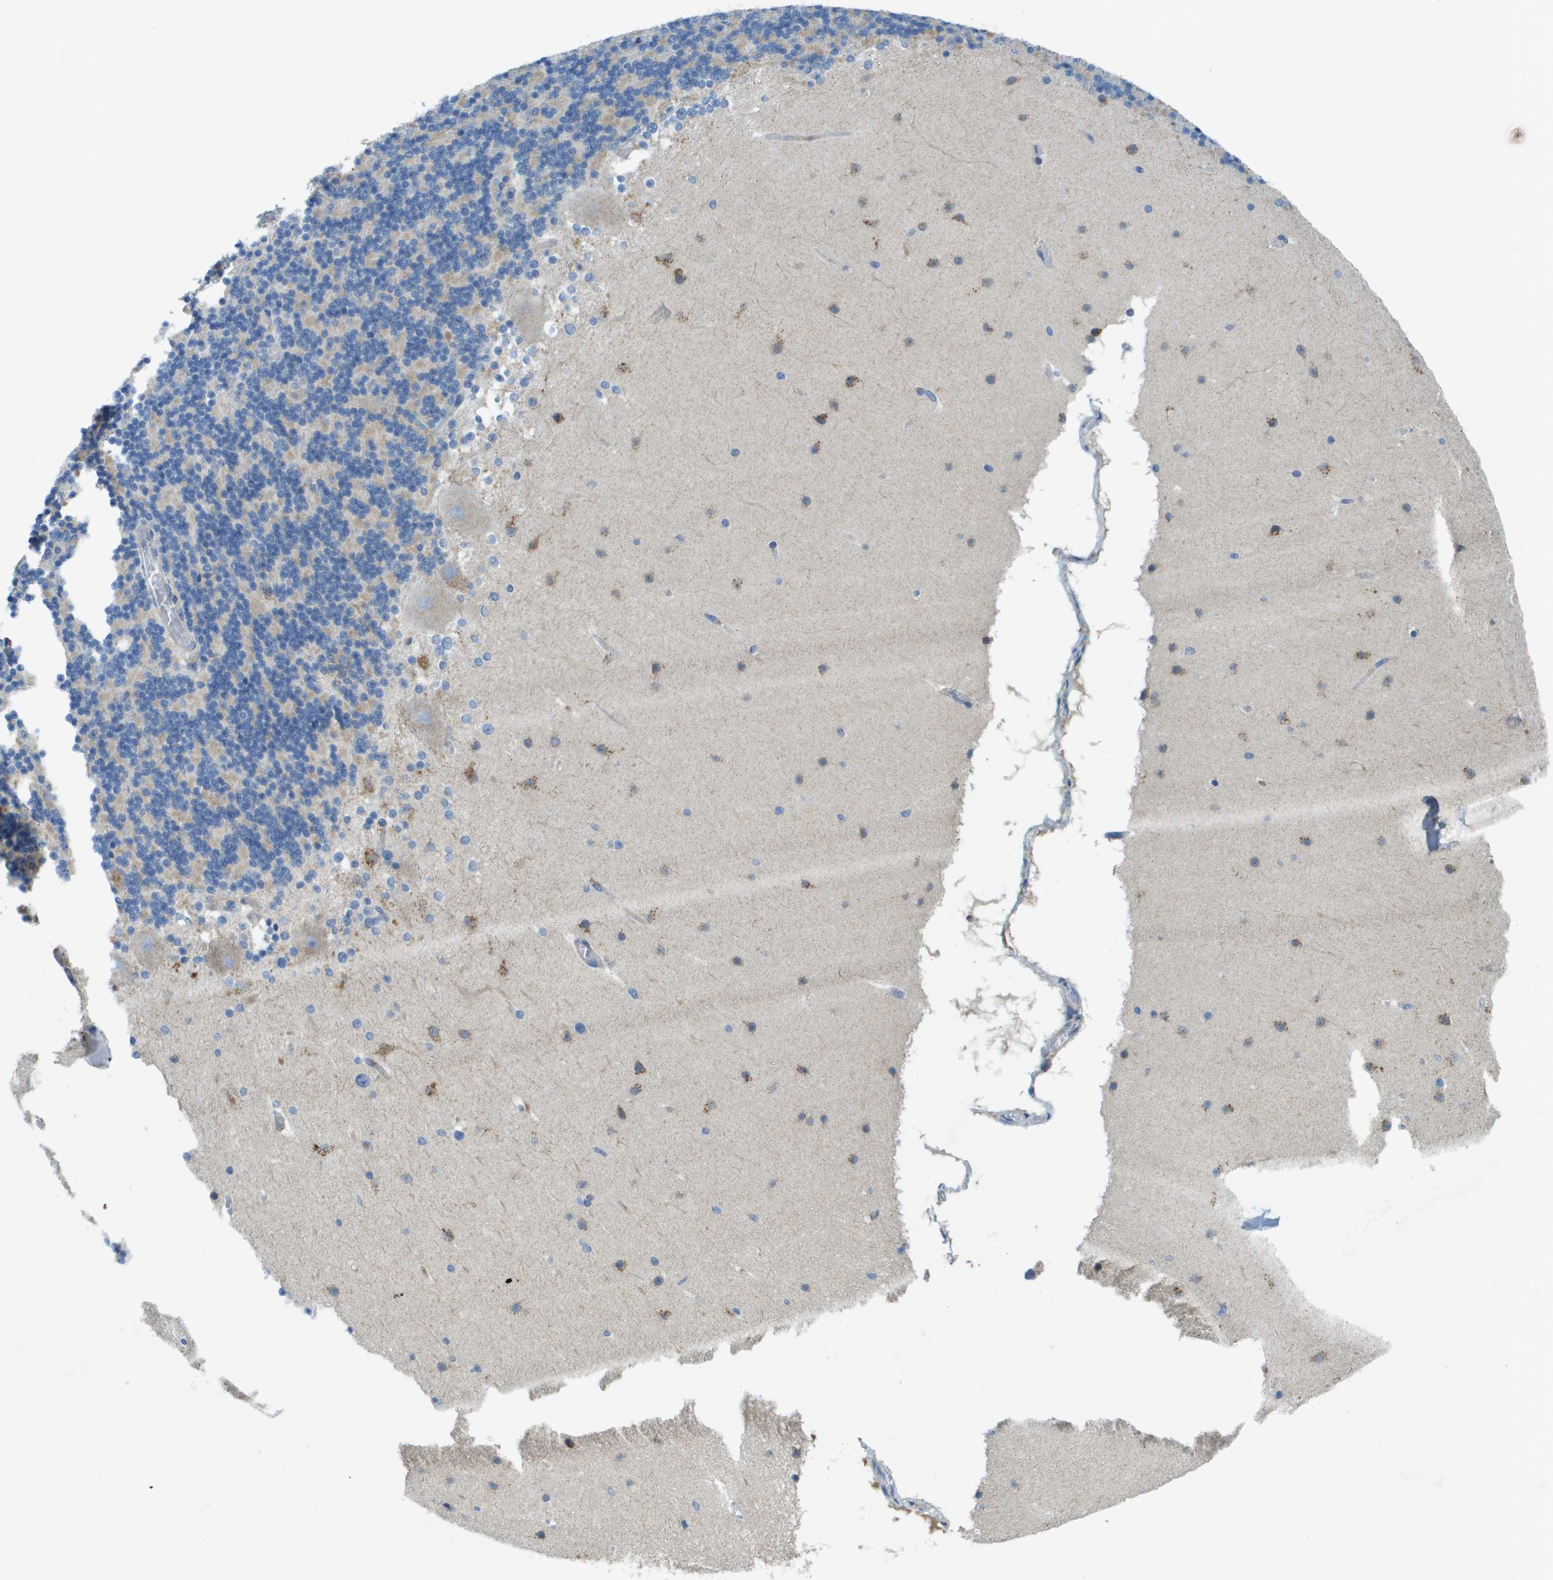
{"staining": {"intensity": "negative", "quantity": "none", "location": "none"}, "tissue": "cerebellum", "cell_type": "Cells in granular layer", "image_type": "normal", "snomed": [{"axis": "morphology", "description": "Normal tissue, NOS"}, {"axis": "topography", "description": "Cerebellum"}], "caption": "Benign cerebellum was stained to show a protein in brown. There is no significant positivity in cells in granular layer. Brightfield microscopy of immunohistochemistry (IHC) stained with DAB (brown) and hematoxylin (blue), captured at high magnification.", "gene": "CYGB", "patient": {"sex": "female", "age": 19}}